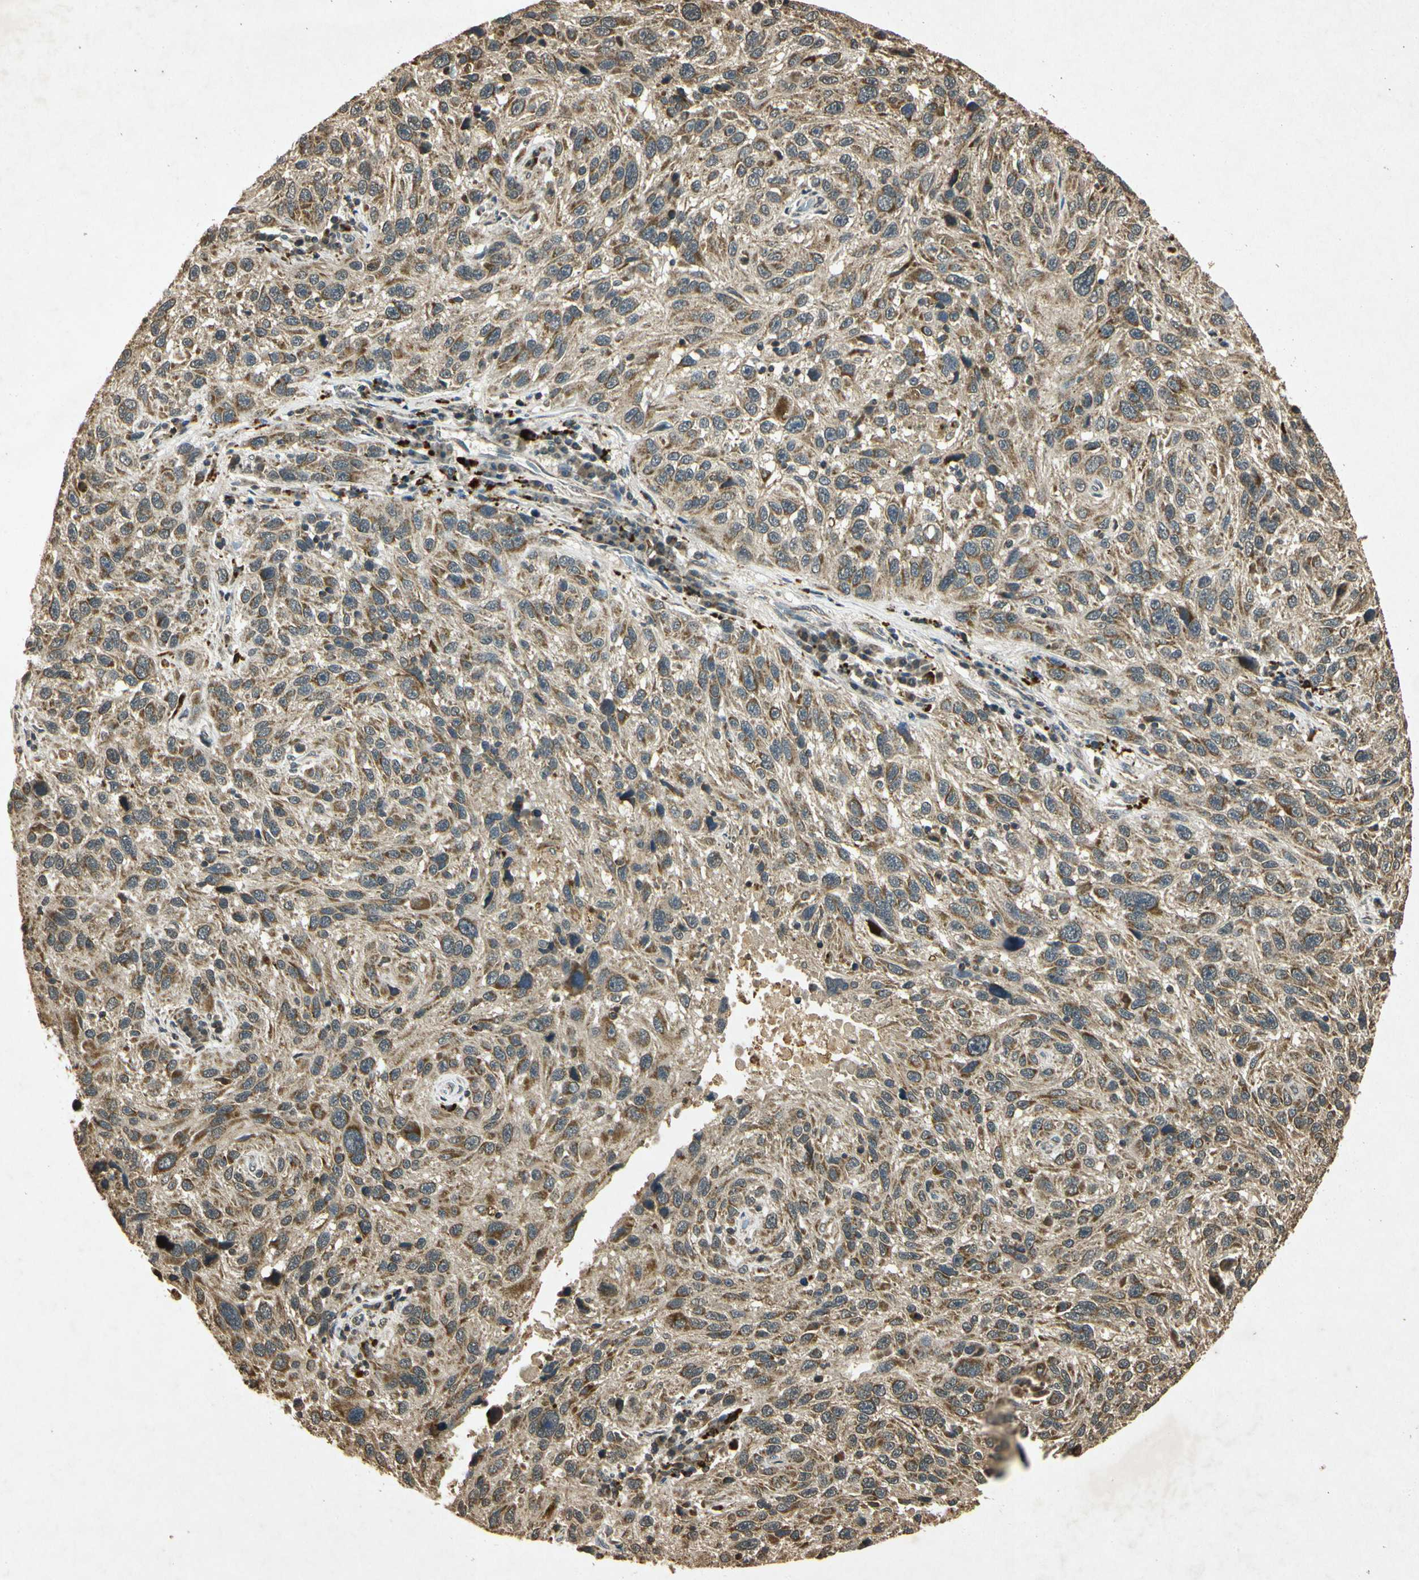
{"staining": {"intensity": "moderate", "quantity": ">75%", "location": "cytoplasmic/membranous"}, "tissue": "melanoma", "cell_type": "Tumor cells", "image_type": "cancer", "snomed": [{"axis": "morphology", "description": "Malignant melanoma, NOS"}, {"axis": "topography", "description": "Skin"}], "caption": "Protein staining reveals moderate cytoplasmic/membranous positivity in about >75% of tumor cells in melanoma.", "gene": "PRDX3", "patient": {"sex": "male", "age": 53}}